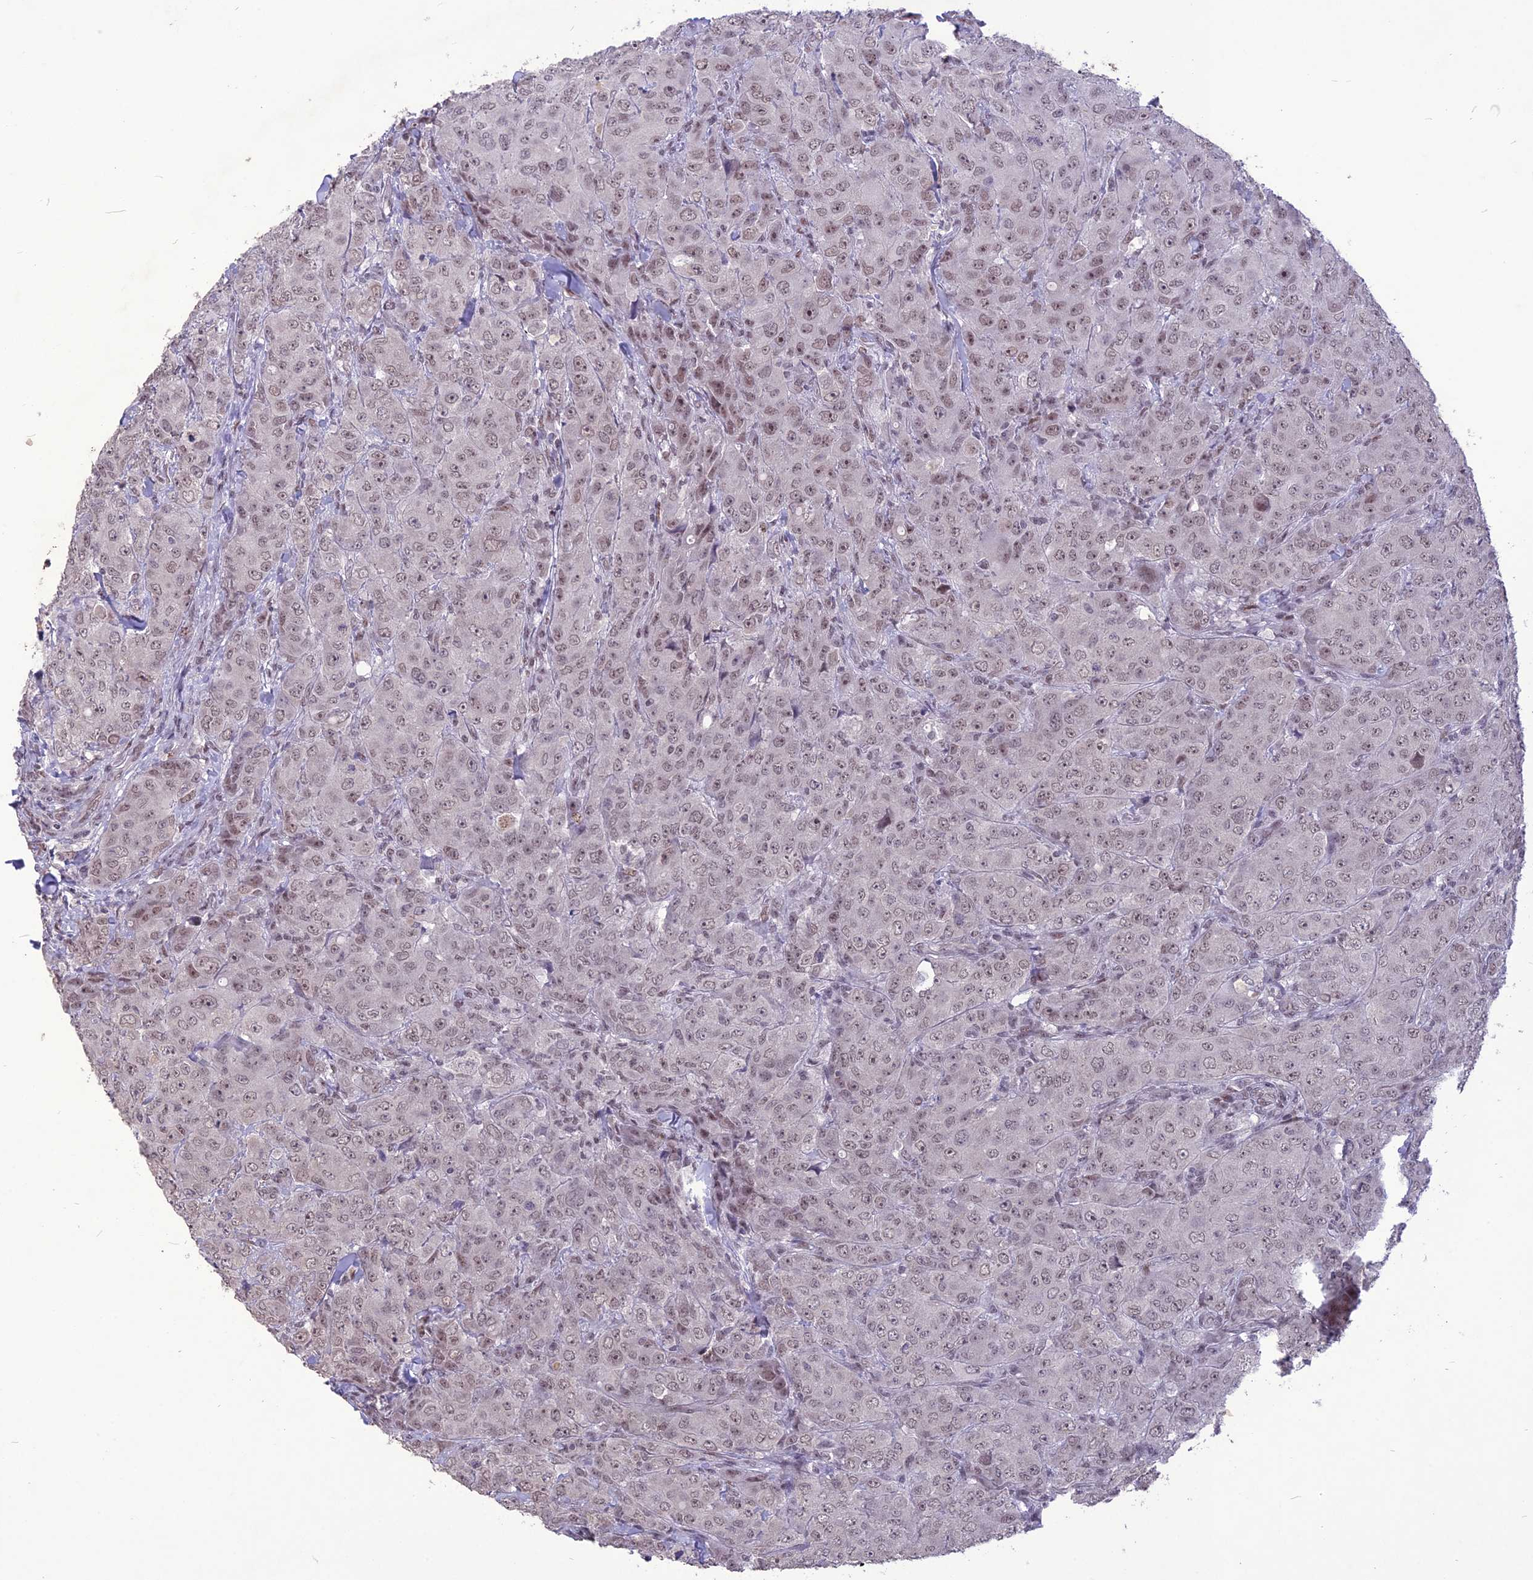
{"staining": {"intensity": "moderate", "quantity": "25%-75%", "location": "nuclear"}, "tissue": "breast cancer", "cell_type": "Tumor cells", "image_type": "cancer", "snomed": [{"axis": "morphology", "description": "Duct carcinoma"}, {"axis": "topography", "description": "Breast"}], "caption": "IHC of human breast invasive ductal carcinoma shows medium levels of moderate nuclear positivity in approximately 25%-75% of tumor cells.", "gene": "DIS3", "patient": {"sex": "female", "age": 43}}